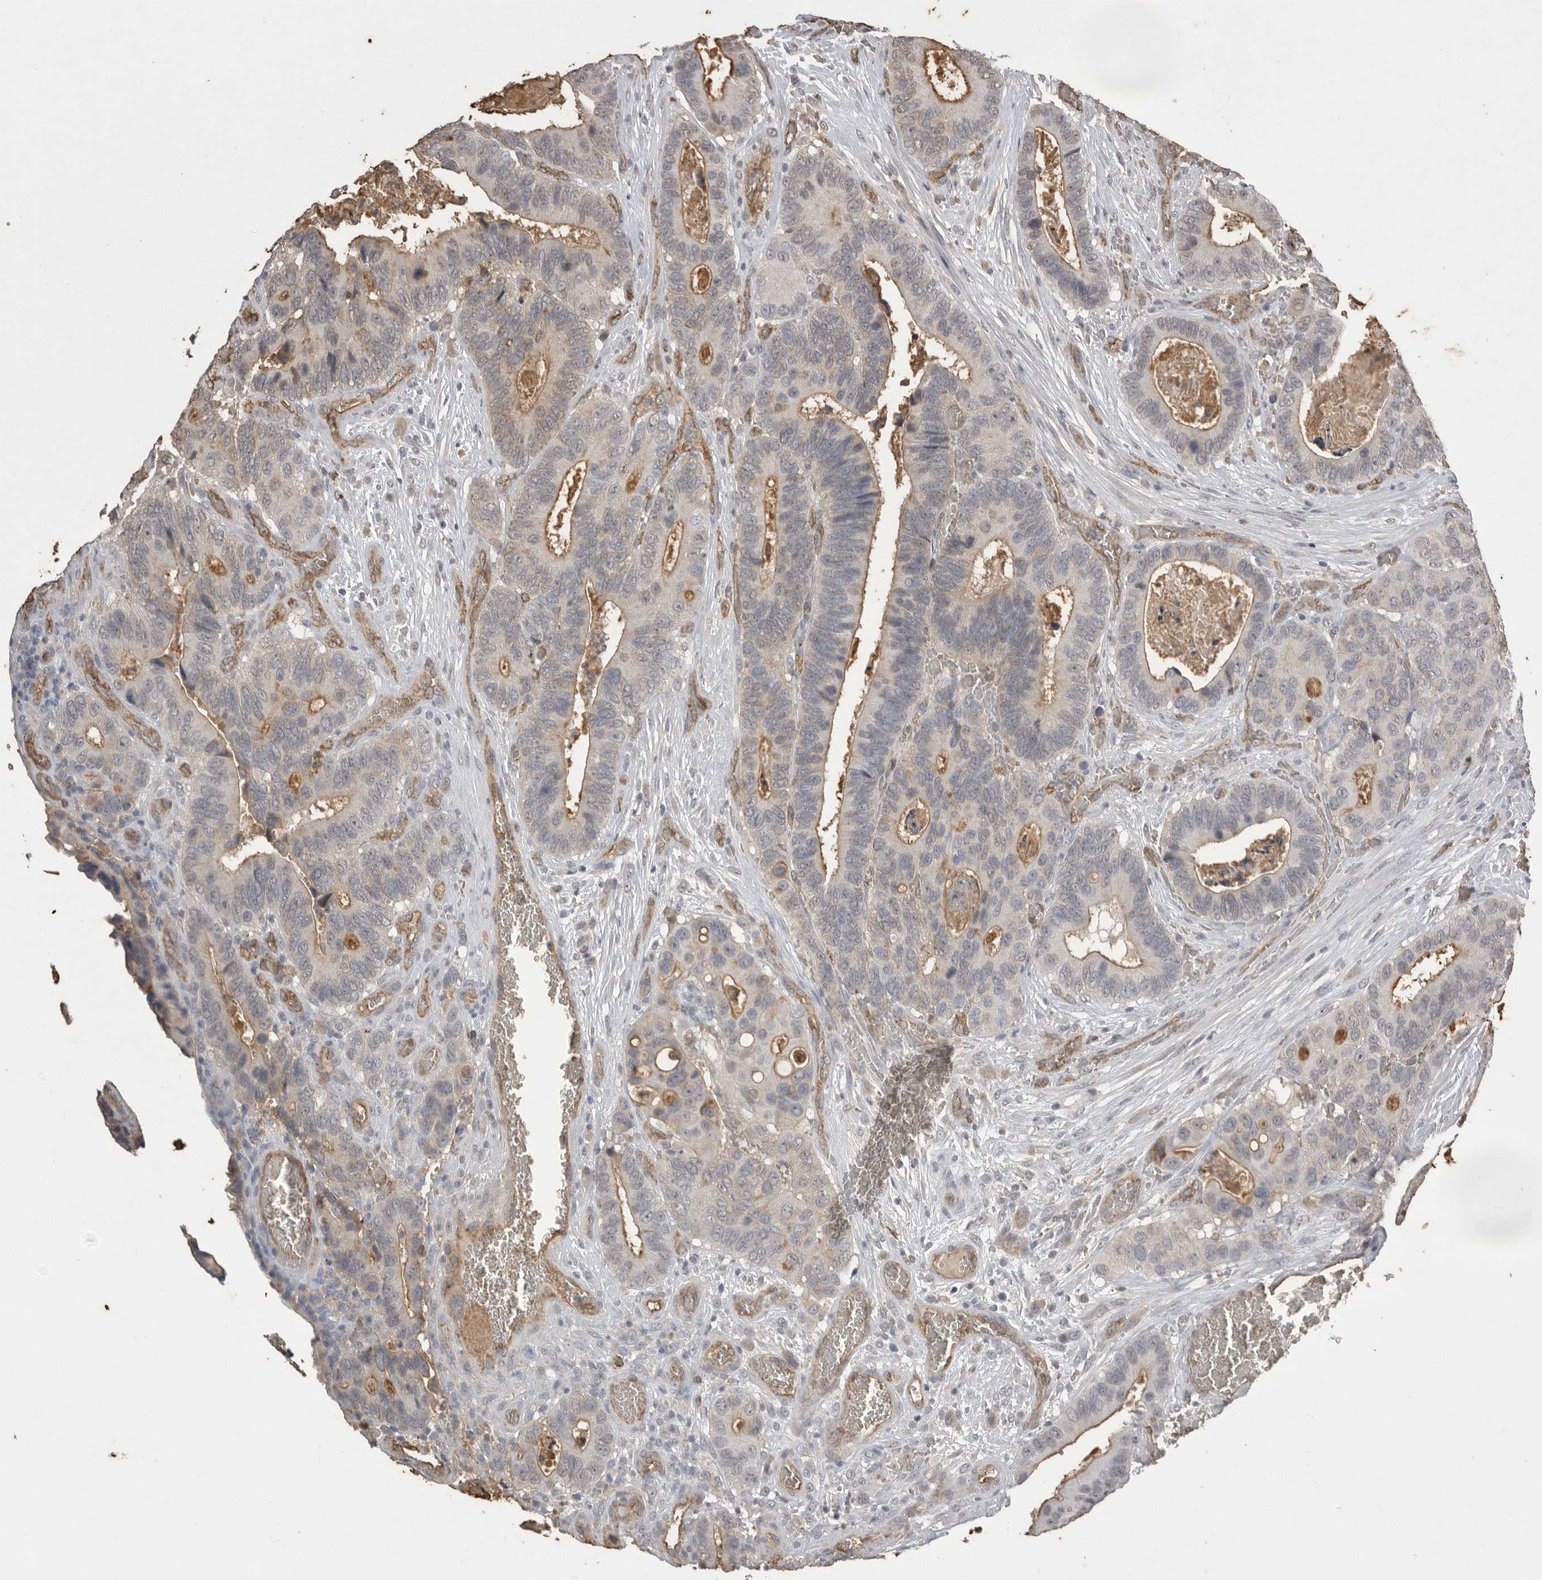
{"staining": {"intensity": "weak", "quantity": "<25%", "location": "cytoplasmic/membranous"}, "tissue": "colorectal cancer", "cell_type": "Tumor cells", "image_type": "cancer", "snomed": [{"axis": "morphology", "description": "Adenocarcinoma, NOS"}, {"axis": "topography", "description": "Colon"}], "caption": "Micrograph shows no protein staining in tumor cells of colorectal cancer tissue.", "gene": "IL27", "patient": {"sex": "male", "age": 72}}